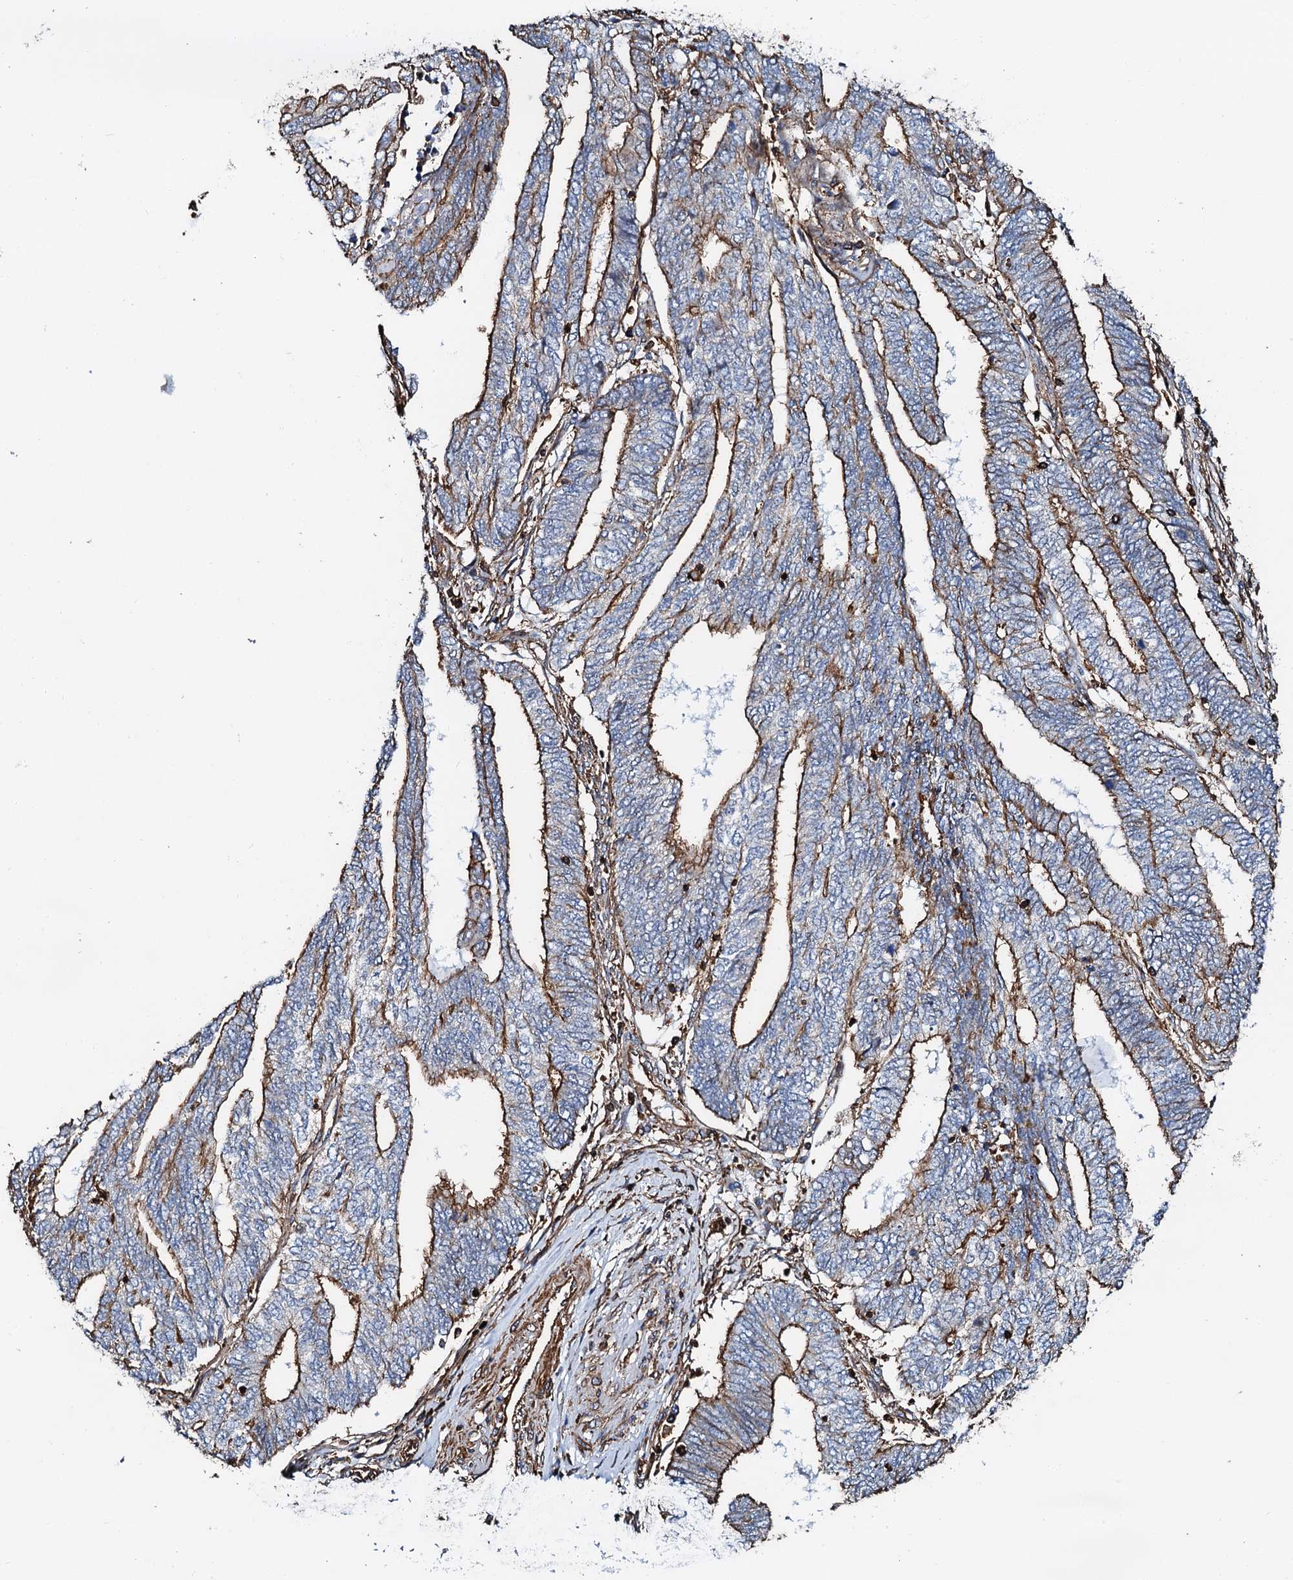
{"staining": {"intensity": "moderate", "quantity": ">75%", "location": "cytoplasmic/membranous"}, "tissue": "endometrial cancer", "cell_type": "Tumor cells", "image_type": "cancer", "snomed": [{"axis": "morphology", "description": "Adenocarcinoma, NOS"}, {"axis": "topography", "description": "Uterus"}, {"axis": "topography", "description": "Endometrium"}], "caption": "This image displays immunohistochemistry staining of endometrial adenocarcinoma, with medium moderate cytoplasmic/membranous staining in approximately >75% of tumor cells.", "gene": "INTS10", "patient": {"sex": "female", "age": 70}}